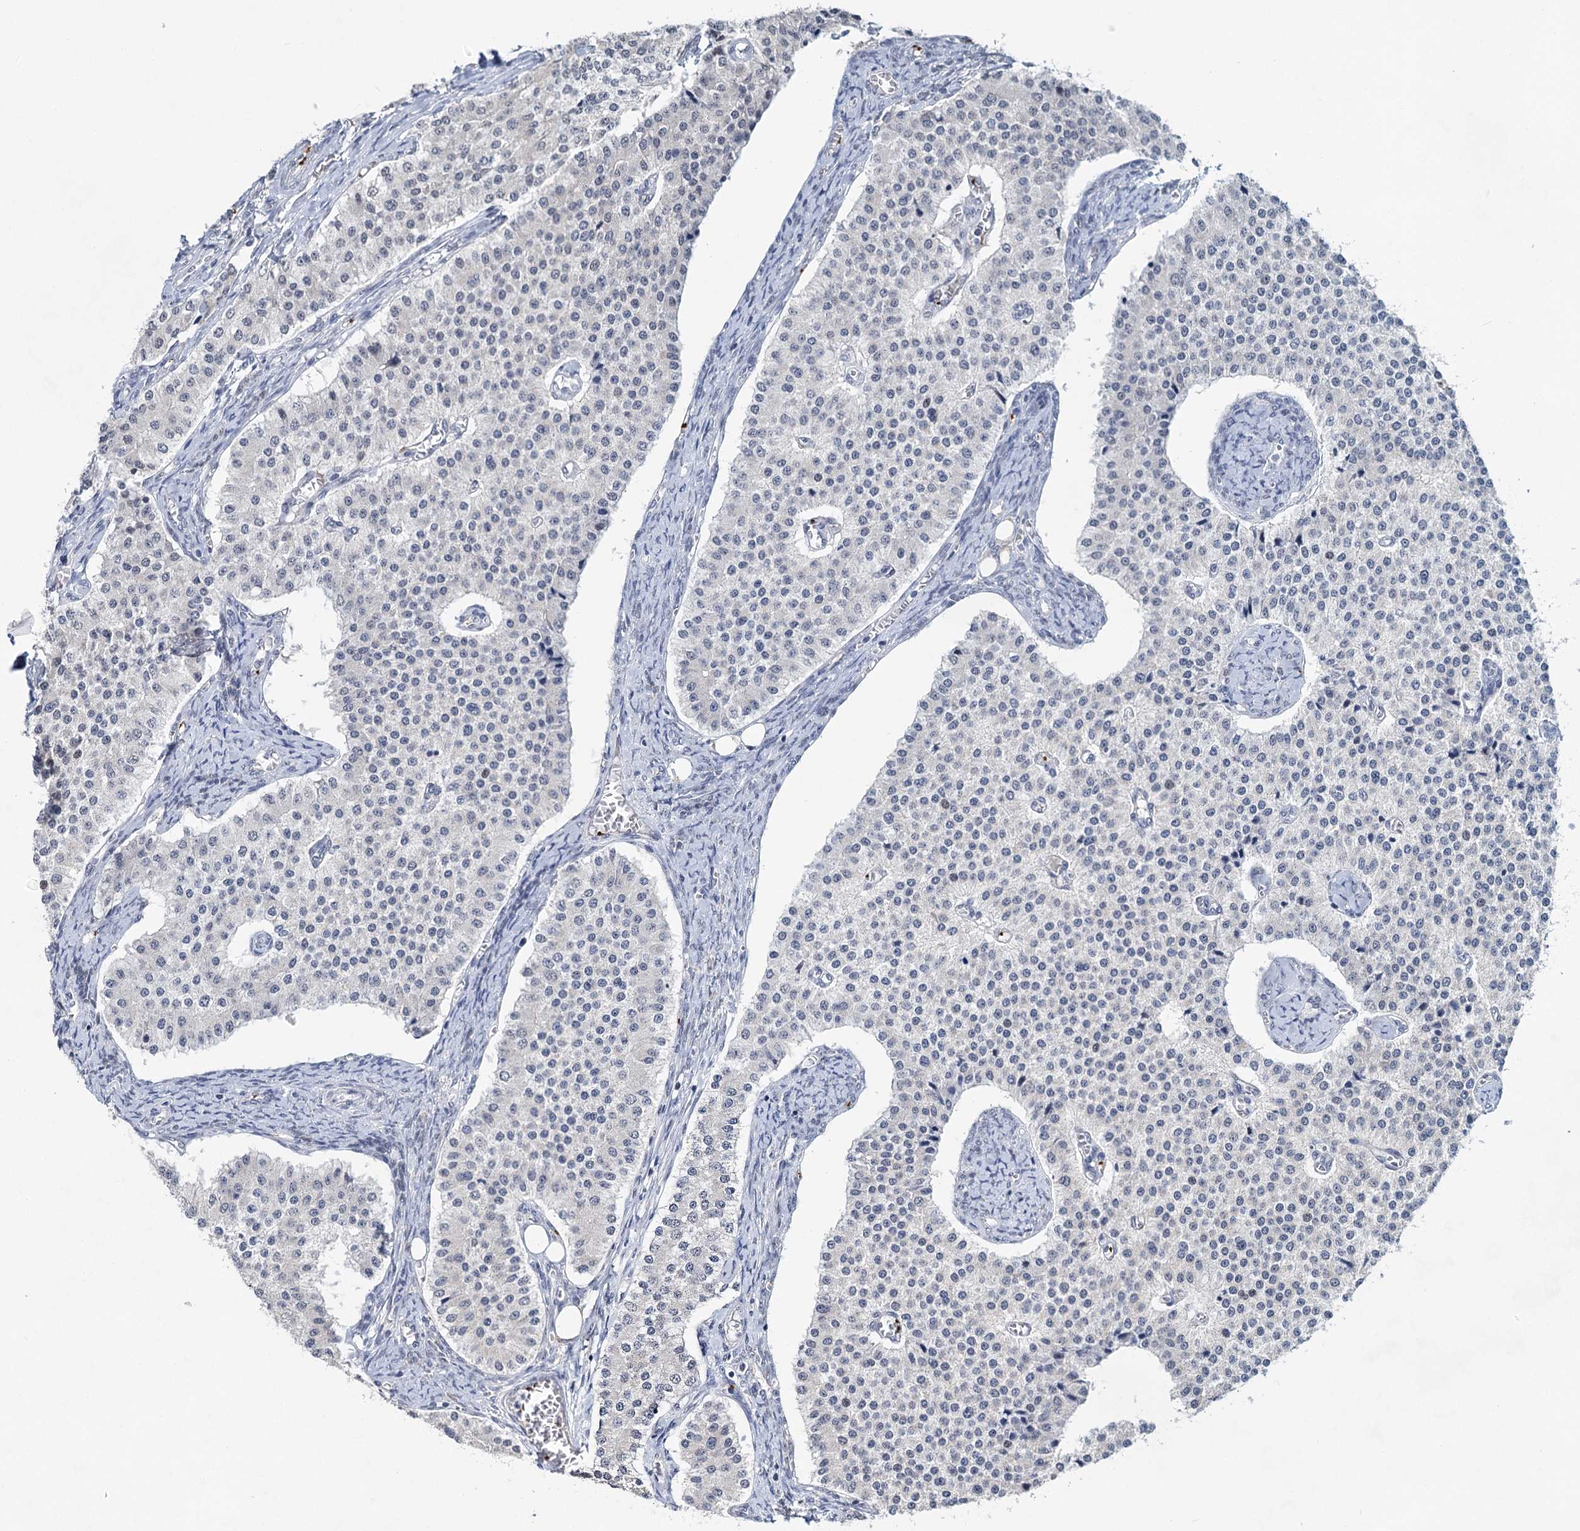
{"staining": {"intensity": "negative", "quantity": "none", "location": "none"}, "tissue": "carcinoid", "cell_type": "Tumor cells", "image_type": "cancer", "snomed": [{"axis": "morphology", "description": "Carcinoid, malignant, NOS"}, {"axis": "topography", "description": "Colon"}], "caption": "Immunohistochemical staining of carcinoid demonstrates no significant expression in tumor cells.", "gene": "MON2", "patient": {"sex": "female", "age": 52}}